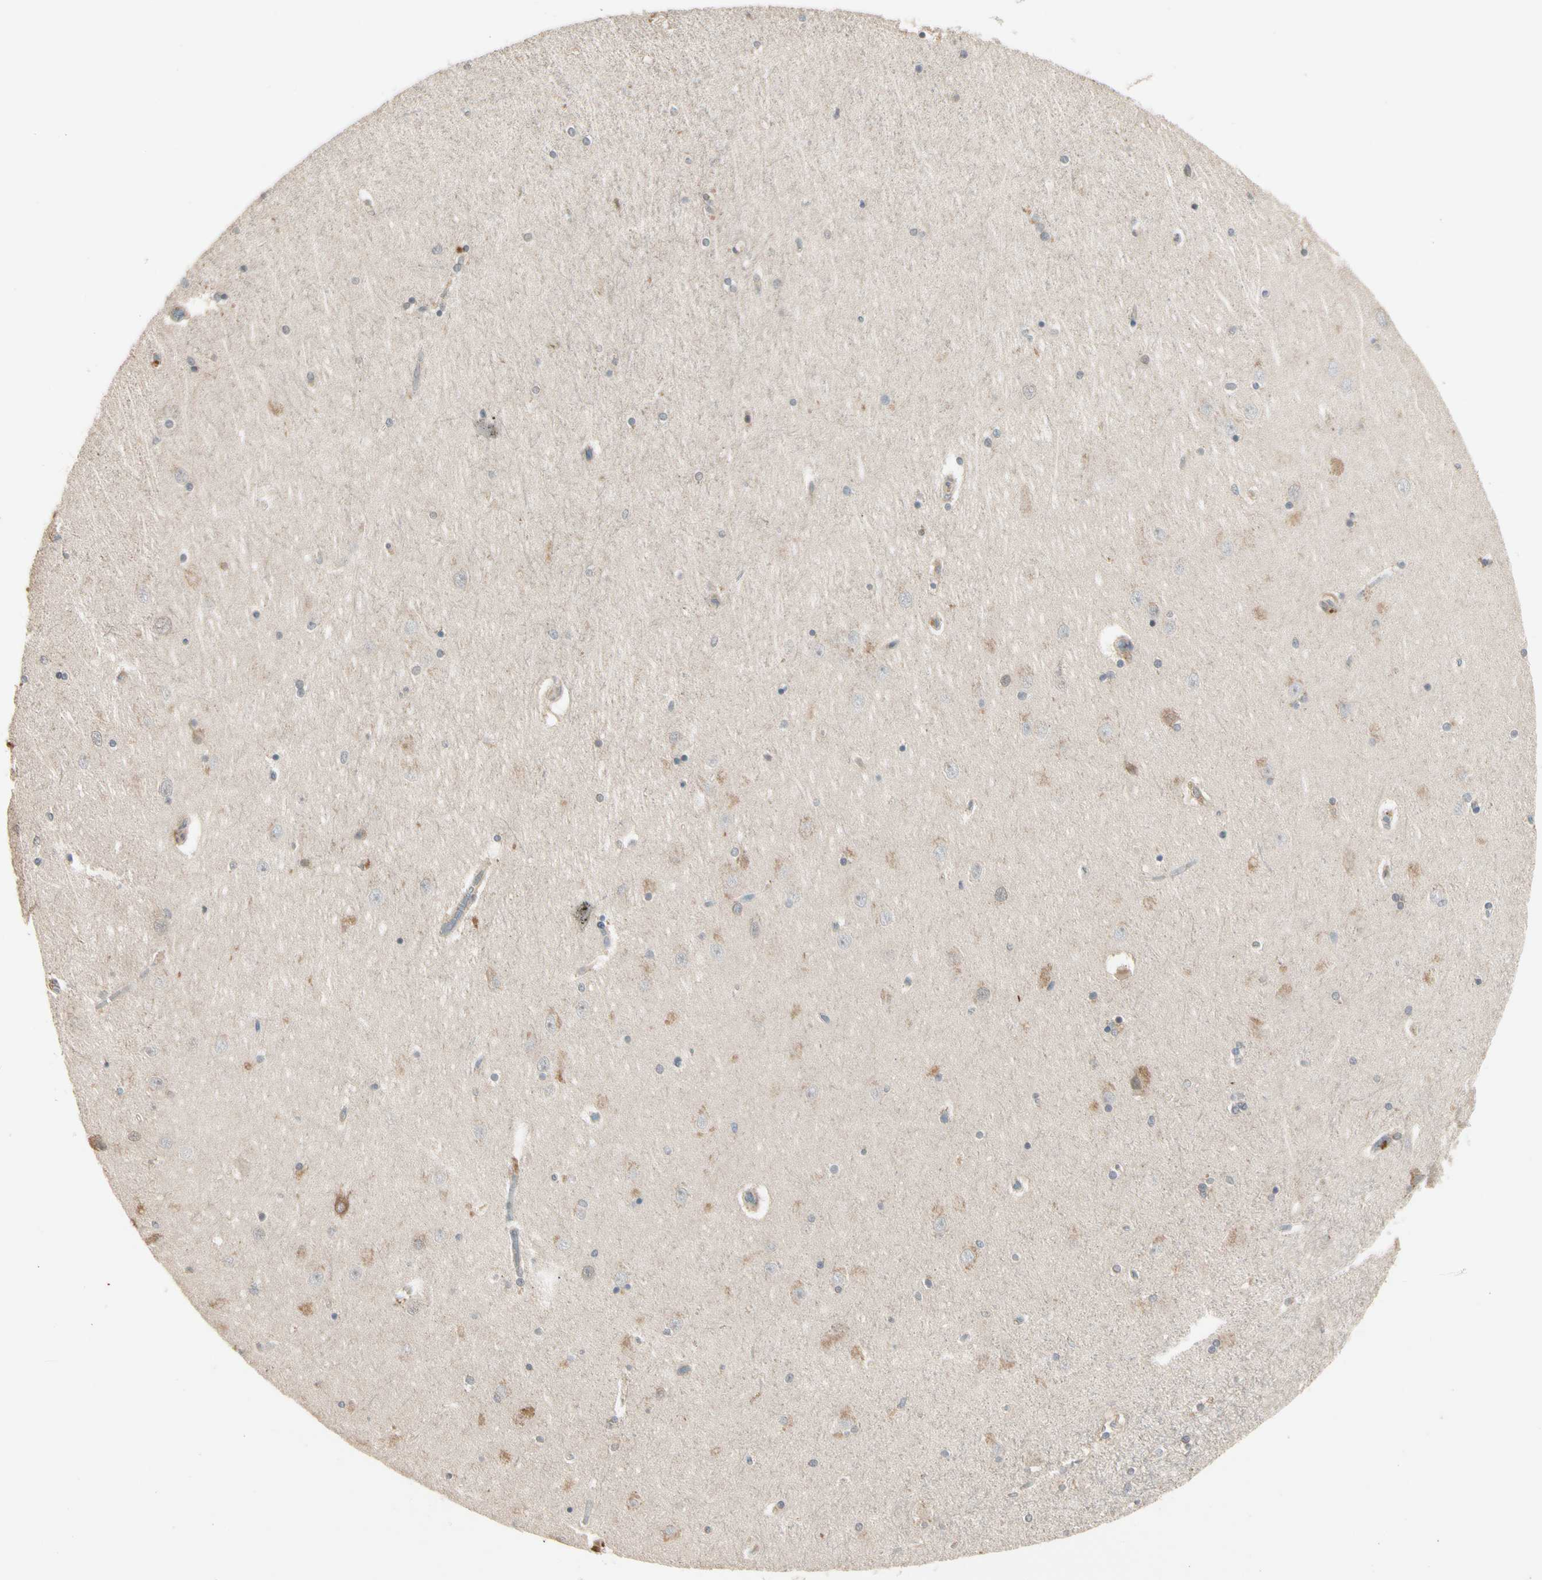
{"staining": {"intensity": "weak", "quantity": "25%-75%", "location": "cytoplasmic/membranous"}, "tissue": "hippocampus", "cell_type": "Glial cells", "image_type": "normal", "snomed": [{"axis": "morphology", "description": "Normal tissue, NOS"}, {"axis": "topography", "description": "Hippocampus"}], "caption": "Human hippocampus stained with a brown dye shows weak cytoplasmic/membranous positive positivity in about 25%-75% of glial cells.", "gene": "ATG4C", "patient": {"sex": "female", "age": 54}}